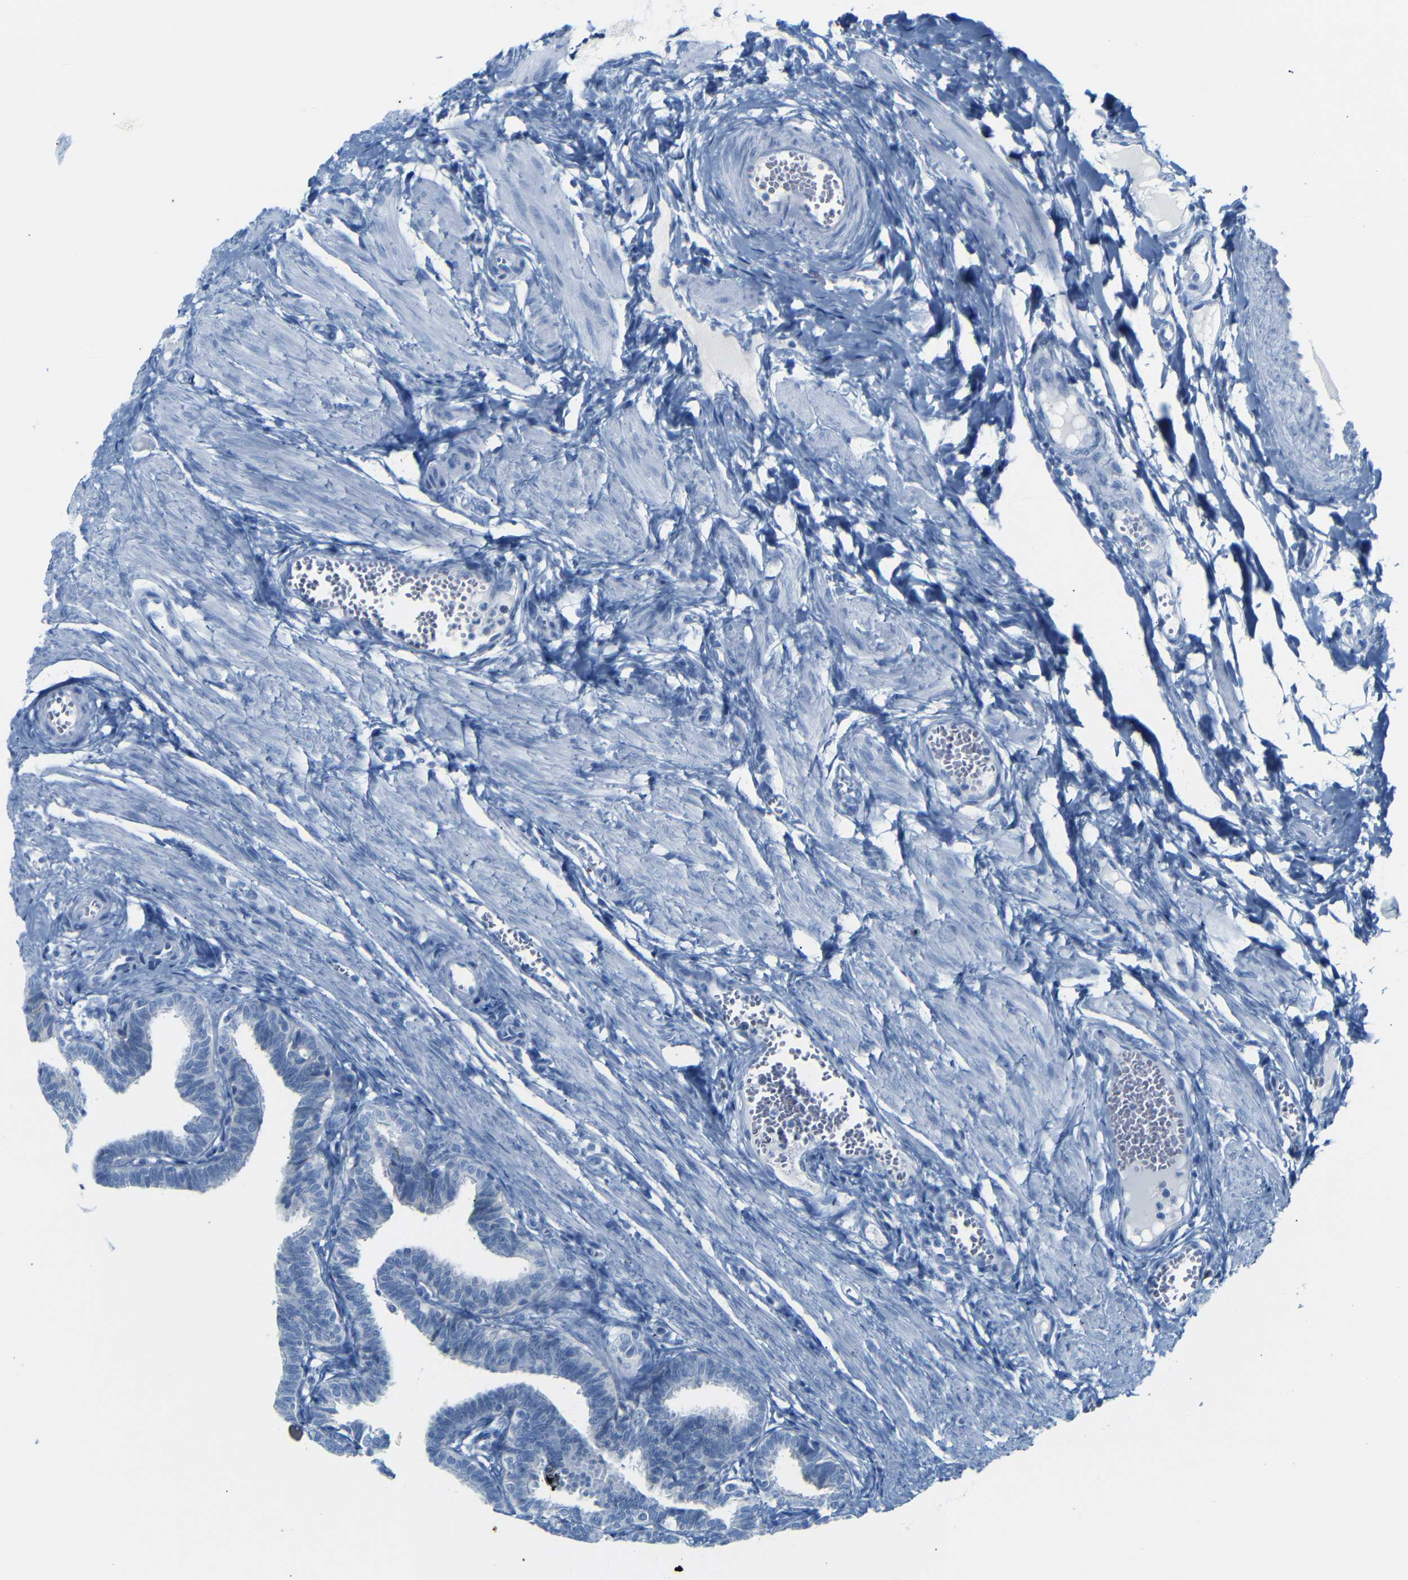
{"staining": {"intensity": "negative", "quantity": "none", "location": "none"}, "tissue": "fallopian tube", "cell_type": "Glandular cells", "image_type": "normal", "snomed": [{"axis": "morphology", "description": "Normal tissue, NOS"}, {"axis": "topography", "description": "Fallopian tube"}, {"axis": "topography", "description": "Ovary"}], "caption": "IHC photomicrograph of normal fallopian tube: human fallopian tube stained with DAB shows no significant protein staining in glandular cells. Brightfield microscopy of immunohistochemistry stained with DAB (3,3'-diaminobenzidine) (brown) and hematoxylin (blue), captured at high magnification.", "gene": "FCRL1", "patient": {"sex": "female", "age": 23}}